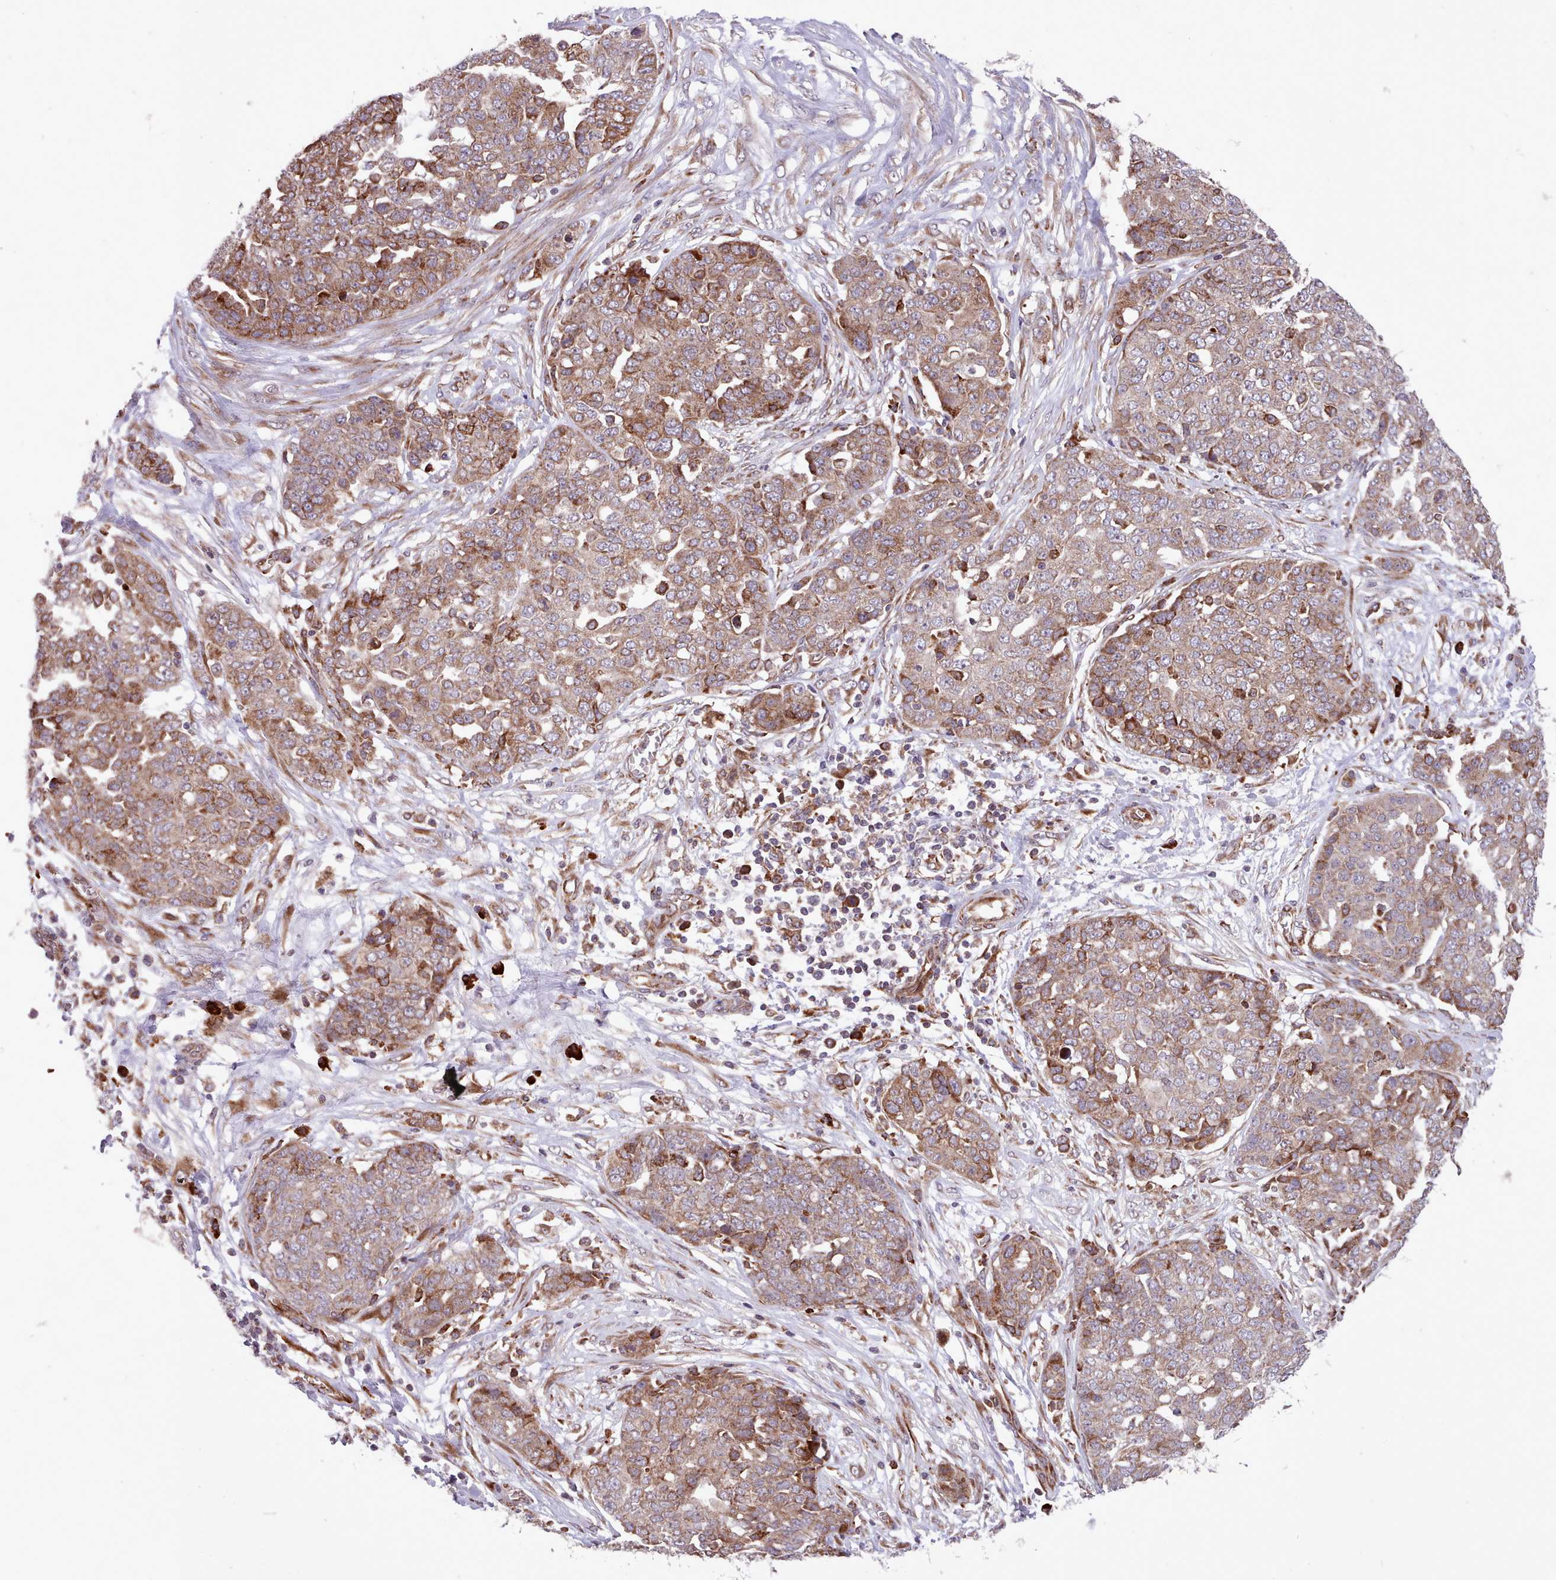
{"staining": {"intensity": "moderate", "quantity": ">75%", "location": "cytoplasmic/membranous"}, "tissue": "ovarian cancer", "cell_type": "Tumor cells", "image_type": "cancer", "snomed": [{"axis": "morphology", "description": "Cystadenocarcinoma, serous, NOS"}, {"axis": "topography", "description": "Soft tissue"}, {"axis": "topography", "description": "Ovary"}], "caption": "DAB (3,3'-diaminobenzidine) immunohistochemical staining of ovarian cancer exhibits moderate cytoplasmic/membranous protein staining in about >75% of tumor cells. (Brightfield microscopy of DAB IHC at high magnification).", "gene": "TTLL3", "patient": {"sex": "female", "age": 57}}